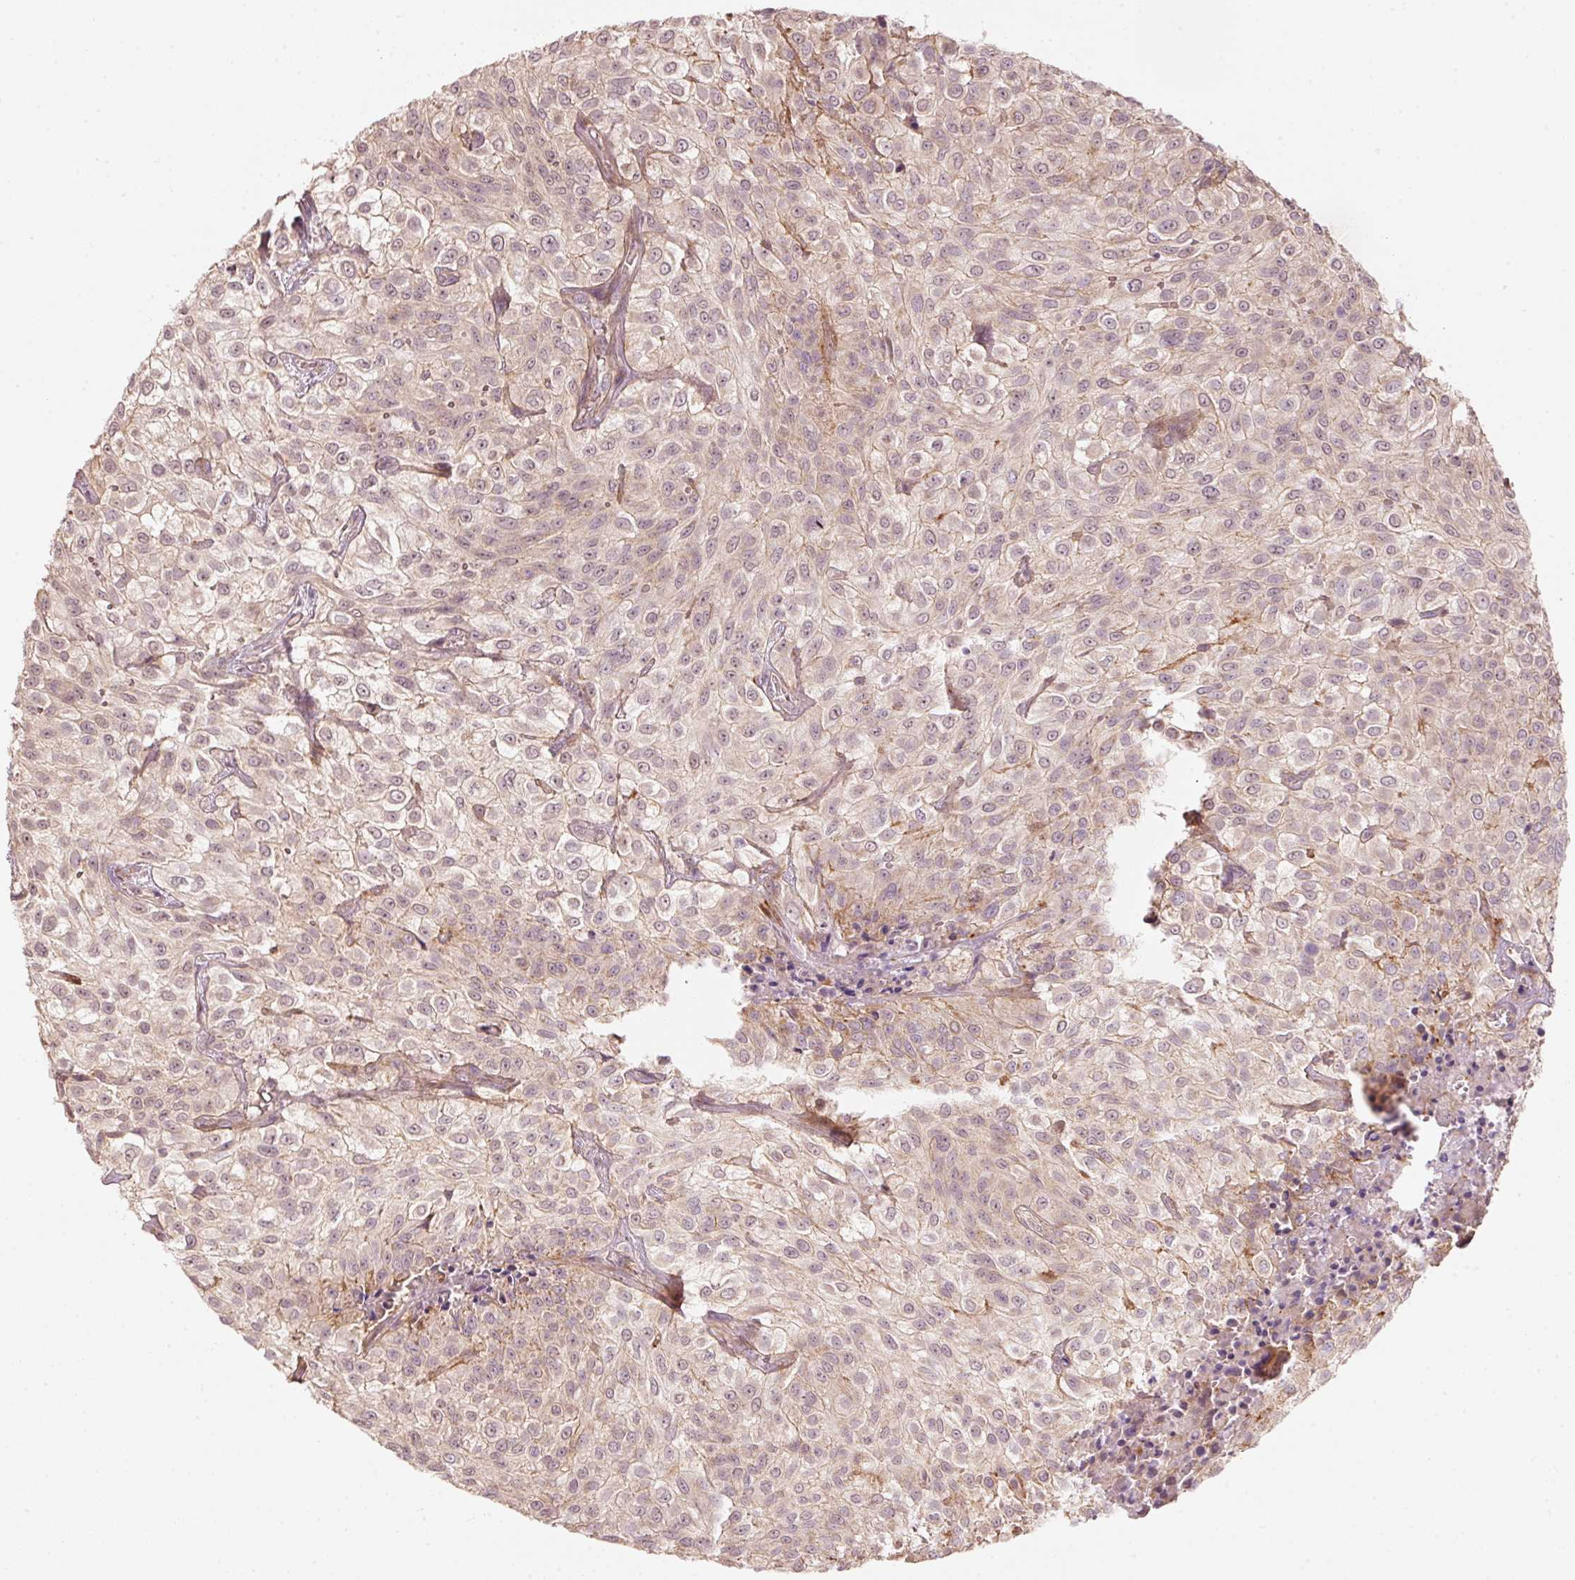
{"staining": {"intensity": "weak", "quantity": "25%-75%", "location": "cytoplasmic/membranous"}, "tissue": "urothelial cancer", "cell_type": "Tumor cells", "image_type": "cancer", "snomed": [{"axis": "morphology", "description": "Urothelial carcinoma, High grade"}, {"axis": "topography", "description": "Urinary bladder"}], "caption": "Human high-grade urothelial carcinoma stained with a brown dye reveals weak cytoplasmic/membranous positive staining in about 25%-75% of tumor cells.", "gene": "ARHGAP22", "patient": {"sex": "male", "age": 56}}